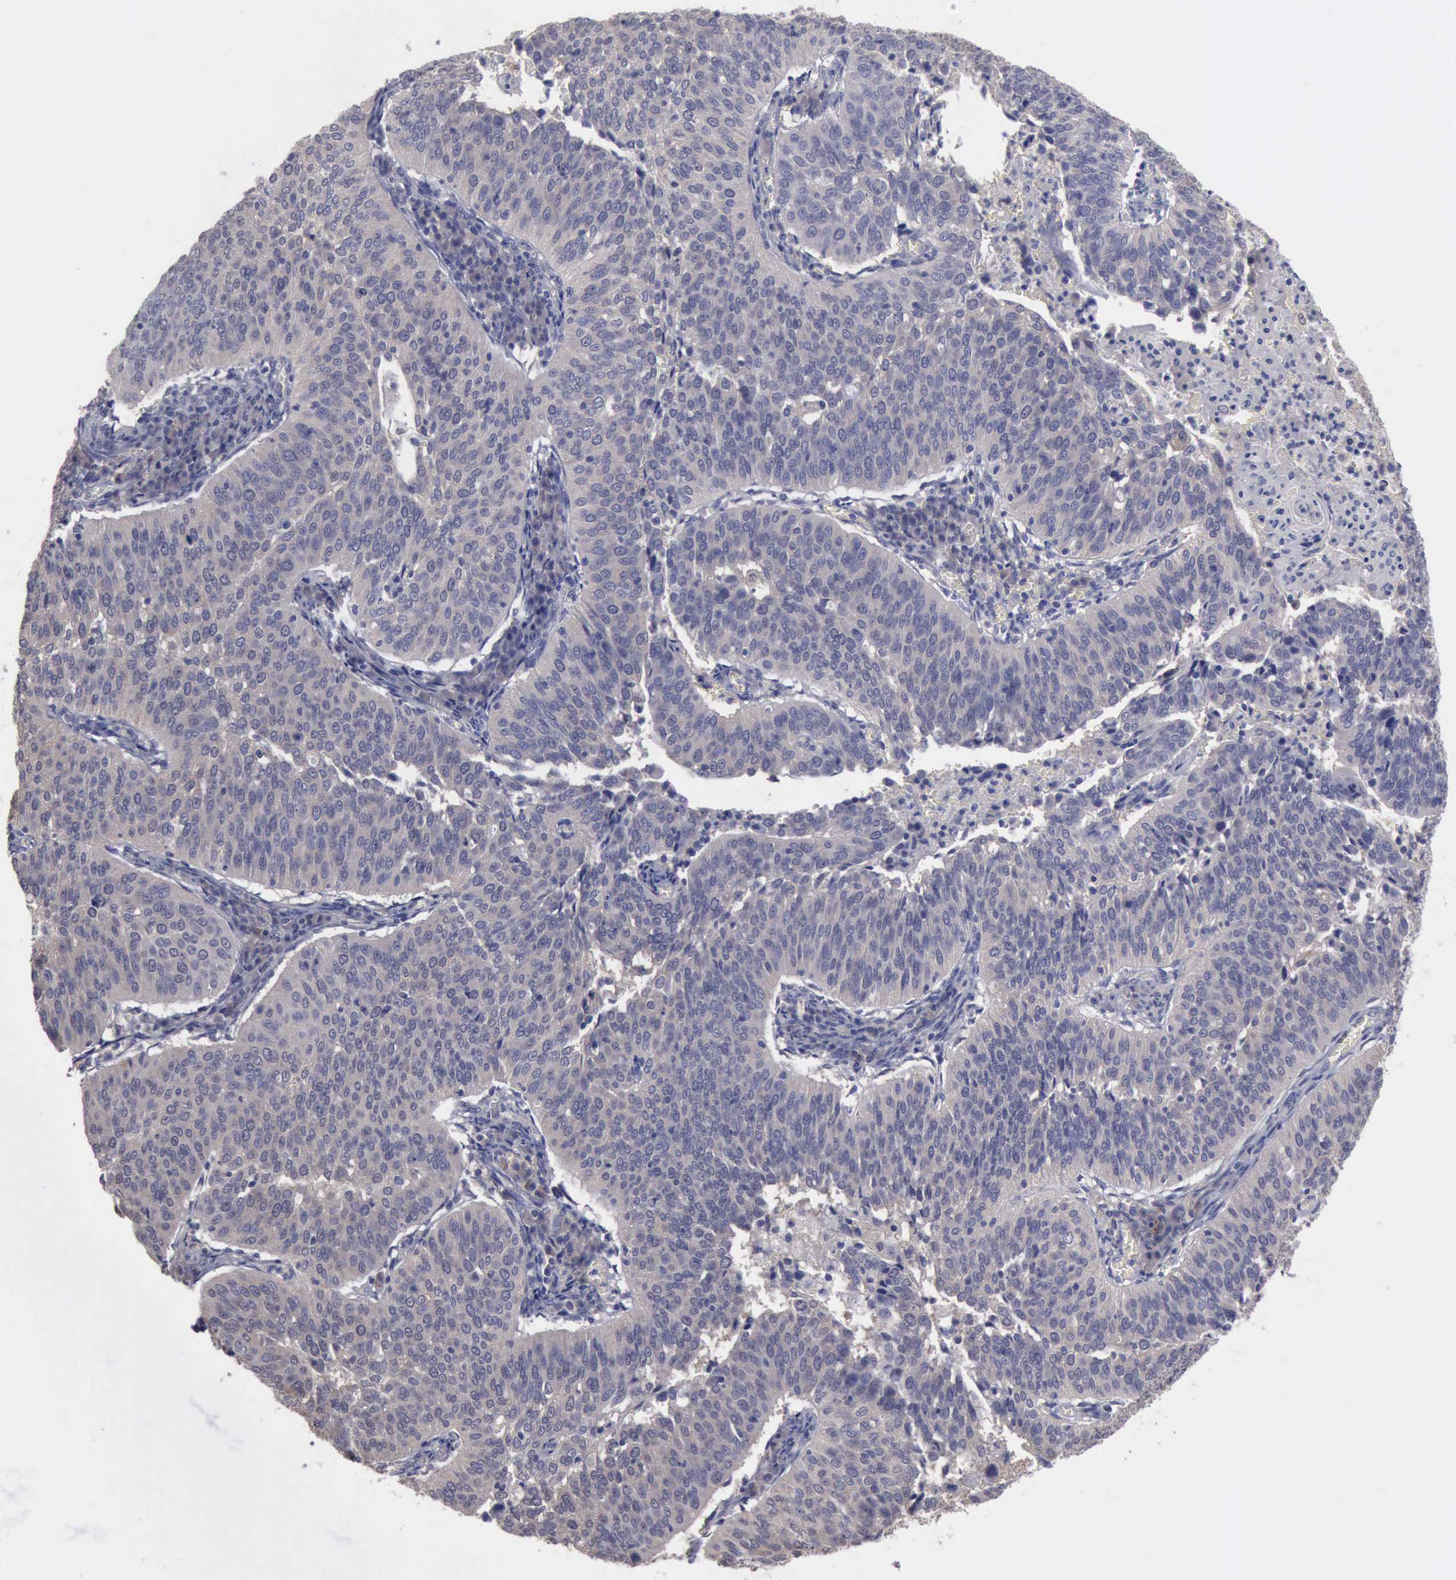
{"staining": {"intensity": "negative", "quantity": "none", "location": "none"}, "tissue": "cervical cancer", "cell_type": "Tumor cells", "image_type": "cancer", "snomed": [{"axis": "morphology", "description": "Squamous cell carcinoma, NOS"}, {"axis": "topography", "description": "Cervix"}], "caption": "Protein analysis of cervical cancer (squamous cell carcinoma) exhibits no significant staining in tumor cells.", "gene": "PHKA1", "patient": {"sex": "female", "age": 39}}